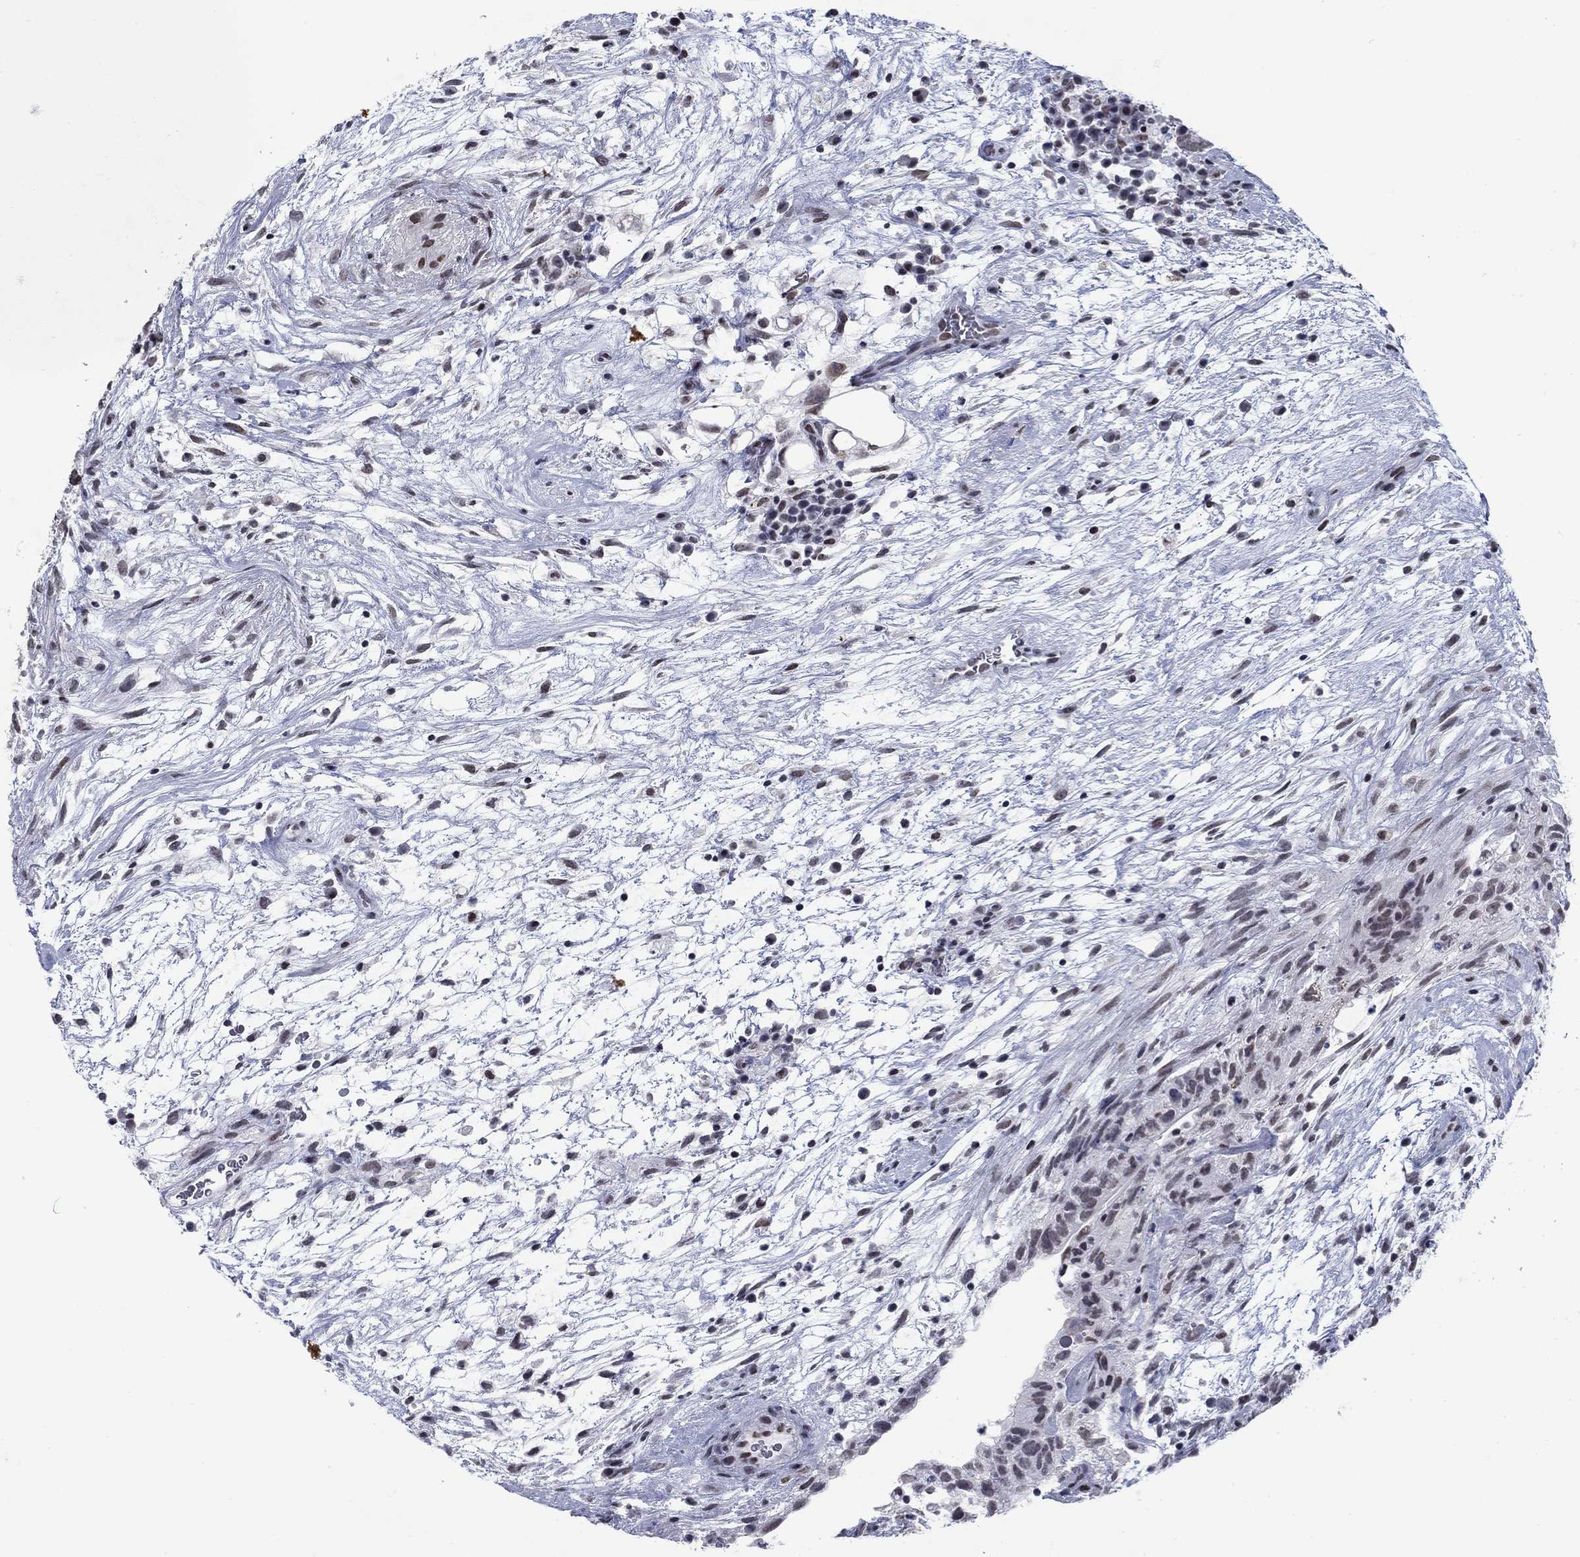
{"staining": {"intensity": "negative", "quantity": "none", "location": "none"}, "tissue": "testis cancer", "cell_type": "Tumor cells", "image_type": "cancer", "snomed": [{"axis": "morphology", "description": "Normal tissue, NOS"}, {"axis": "morphology", "description": "Carcinoma, Embryonal, NOS"}, {"axis": "topography", "description": "Testis"}], "caption": "Image shows no significant protein expression in tumor cells of testis embryonal carcinoma. The staining was performed using DAB (3,3'-diaminobenzidine) to visualize the protein expression in brown, while the nuclei were stained in blue with hematoxylin (Magnification: 20x).", "gene": "NPAS3", "patient": {"sex": "male", "age": 32}}